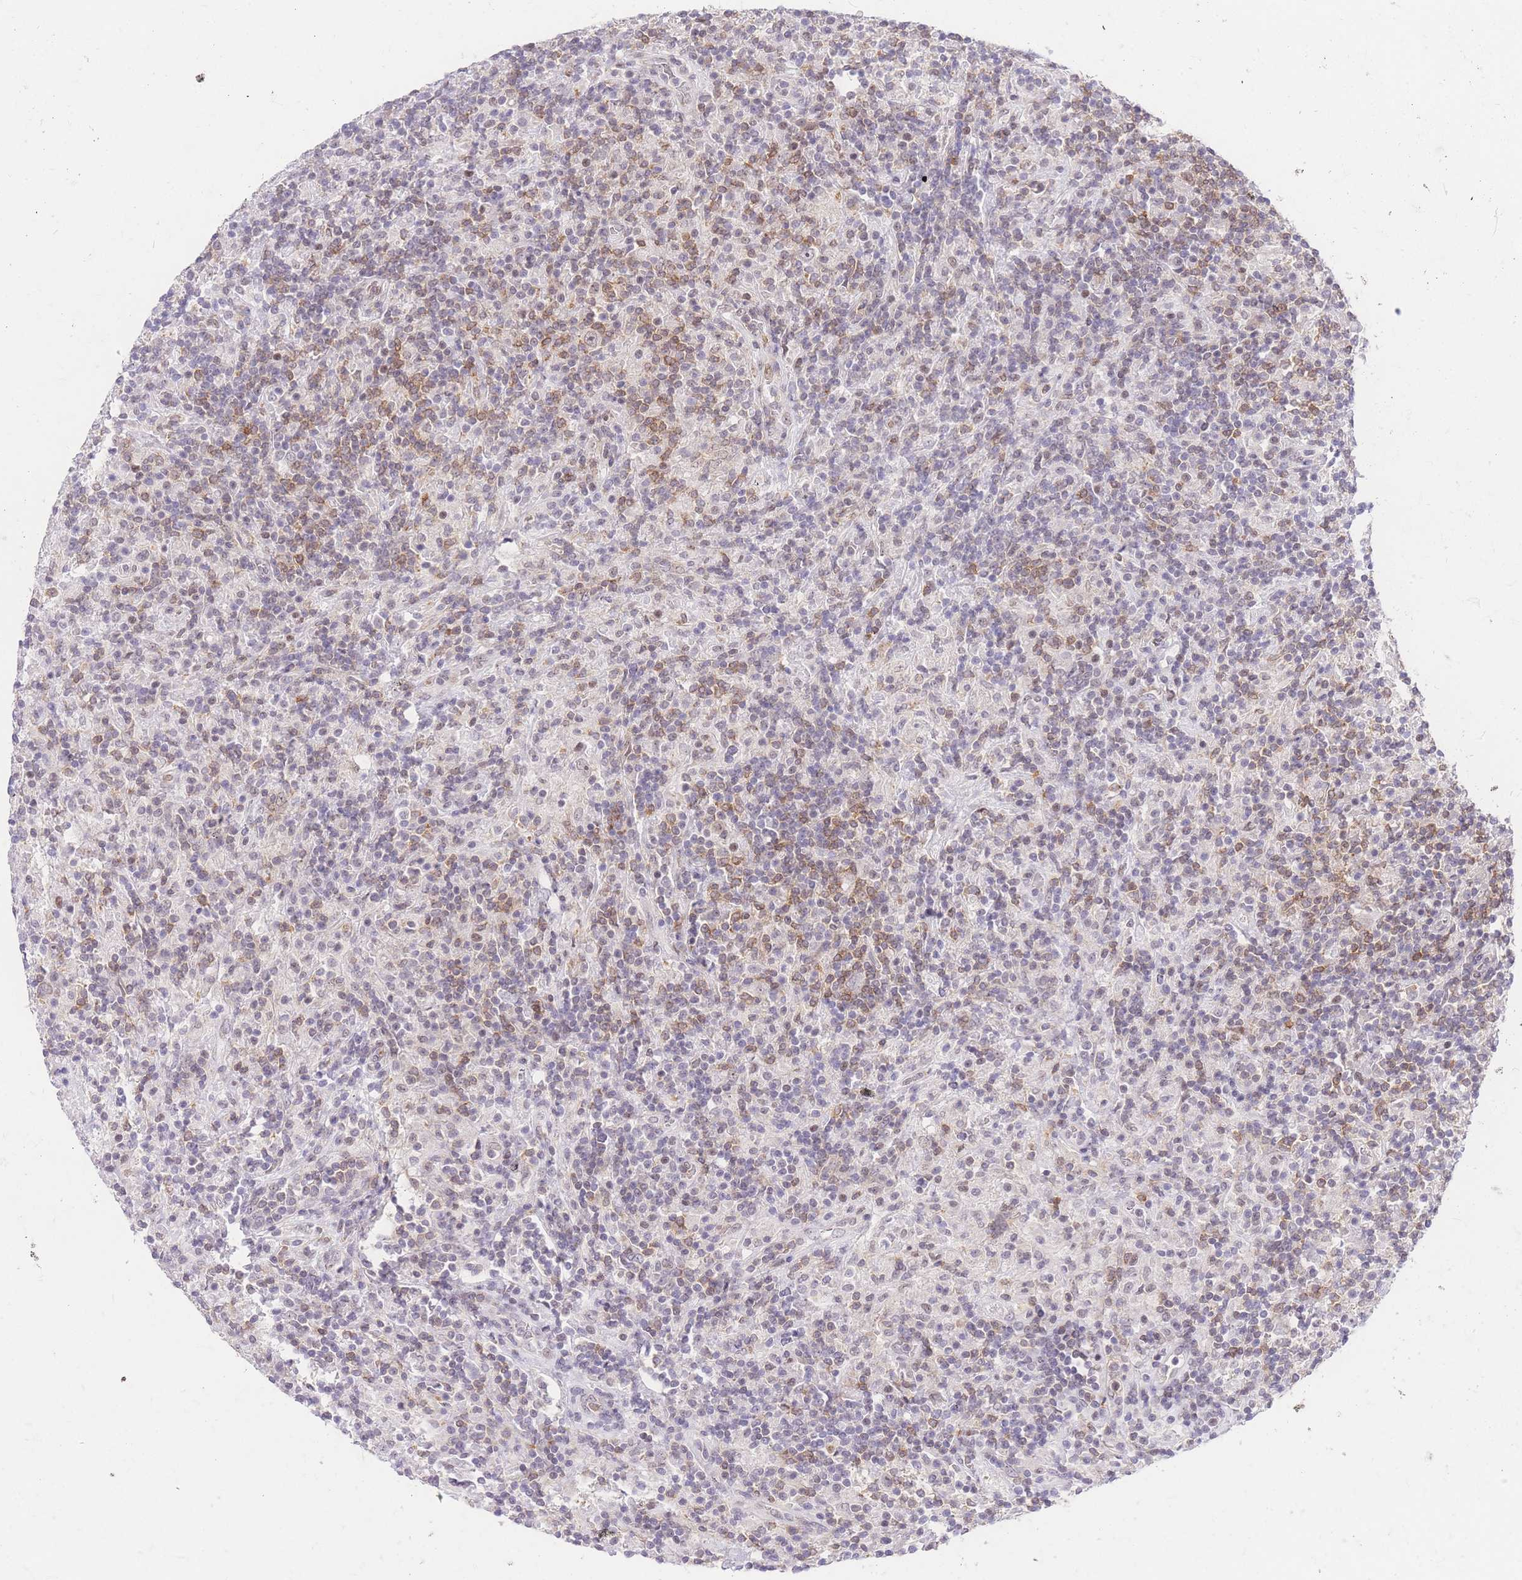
{"staining": {"intensity": "negative", "quantity": "none", "location": "none"}, "tissue": "lymphoma", "cell_type": "Tumor cells", "image_type": "cancer", "snomed": [{"axis": "morphology", "description": "Hodgkin's disease, NOS"}, {"axis": "topography", "description": "Lymph node"}], "caption": "Tumor cells show no significant protein positivity in Hodgkin's disease. The staining was performed using DAB to visualize the protein expression in brown, while the nuclei were stained in blue with hematoxylin (Magnification: 20x).", "gene": "STK39", "patient": {"sex": "male", "age": 70}}